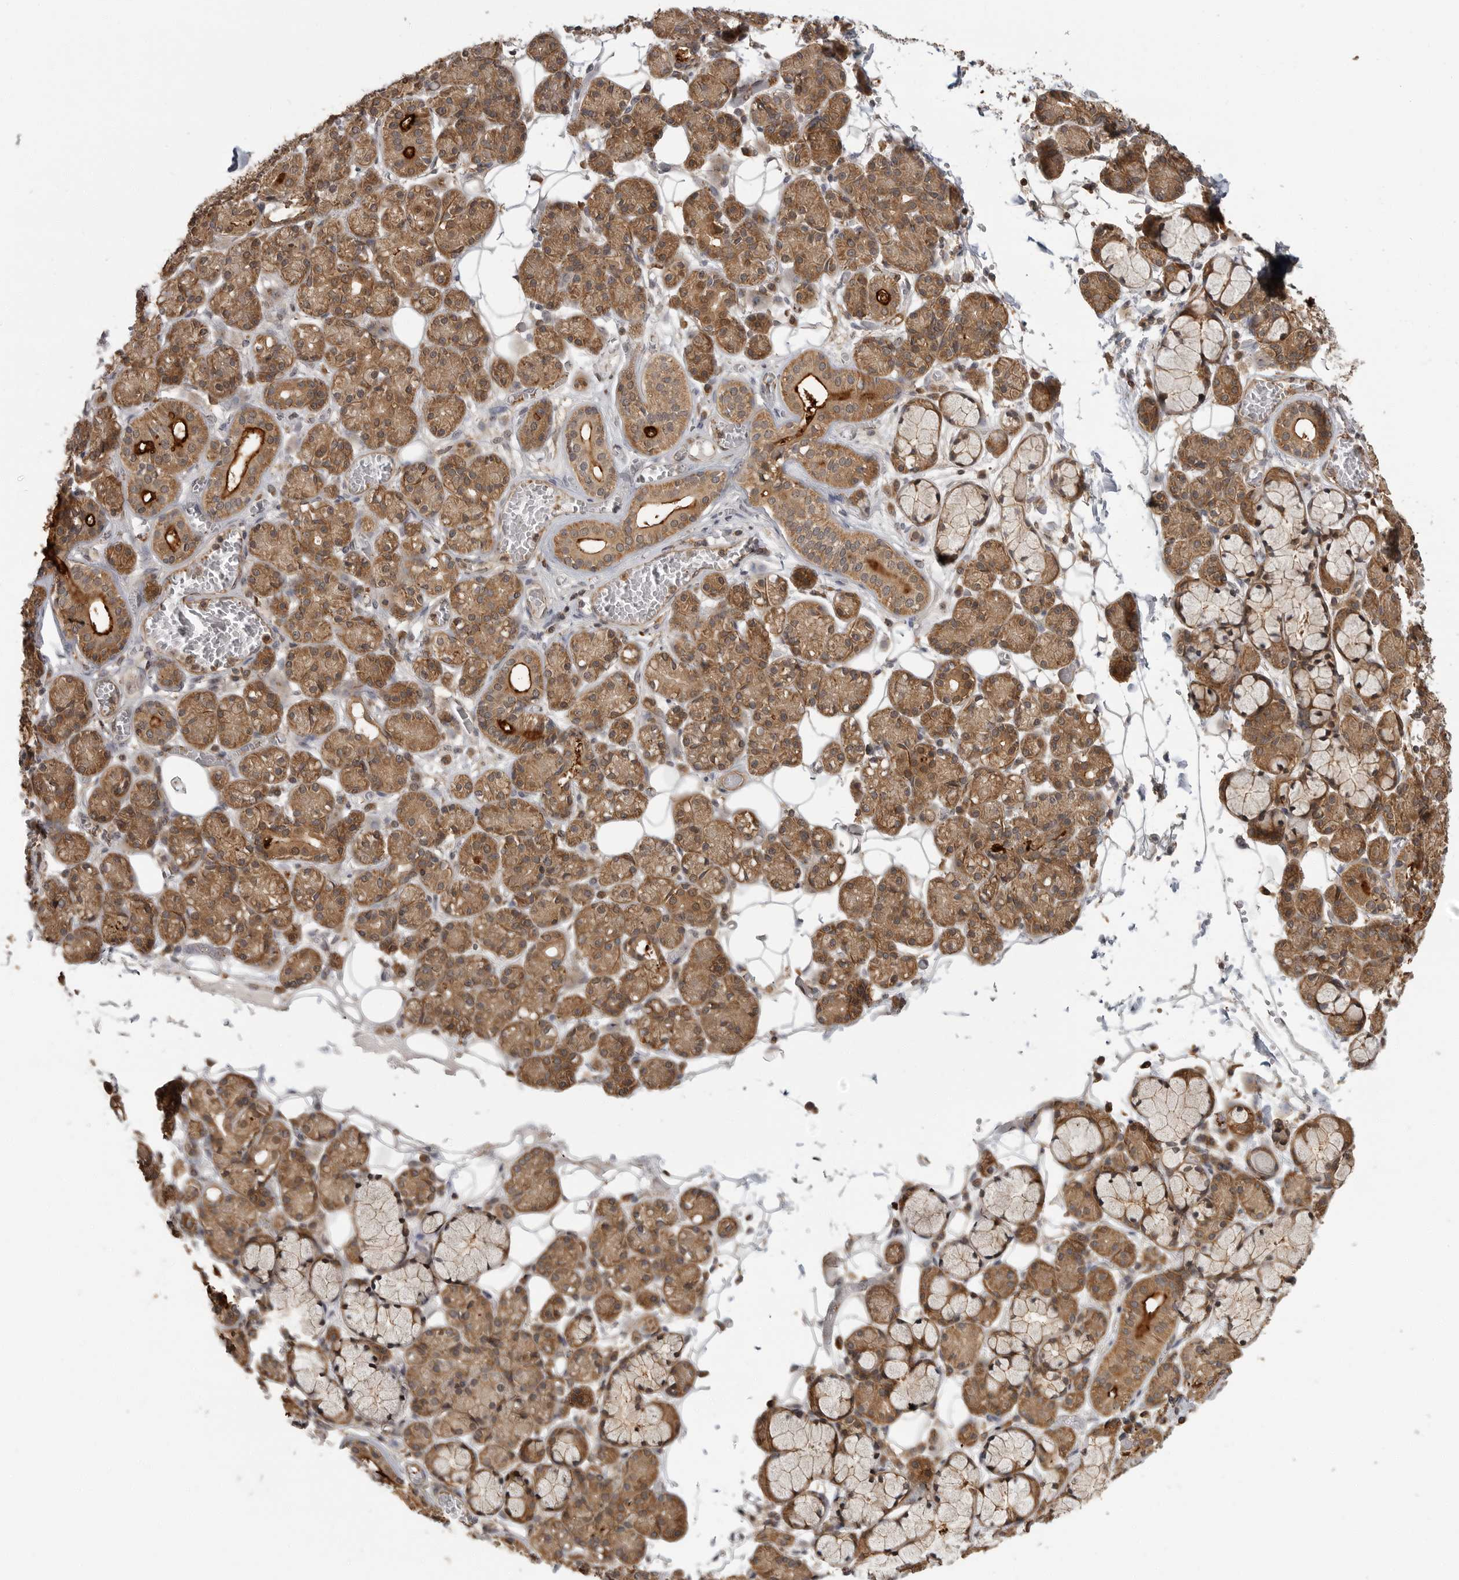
{"staining": {"intensity": "moderate", "quantity": ">75%", "location": "cytoplasmic/membranous"}, "tissue": "salivary gland", "cell_type": "Glandular cells", "image_type": "normal", "snomed": [{"axis": "morphology", "description": "Normal tissue, NOS"}, {"axis": "topography", "description": "Salivary gland"}], "caption": "This is a photomicrograph of IHC staining of benign salivary gland, which shows moderate expression in the cytoplasmic/membranous of glandular cells.", "gene": "ERN1", "patient": {"sex": "male", "age": 63}}